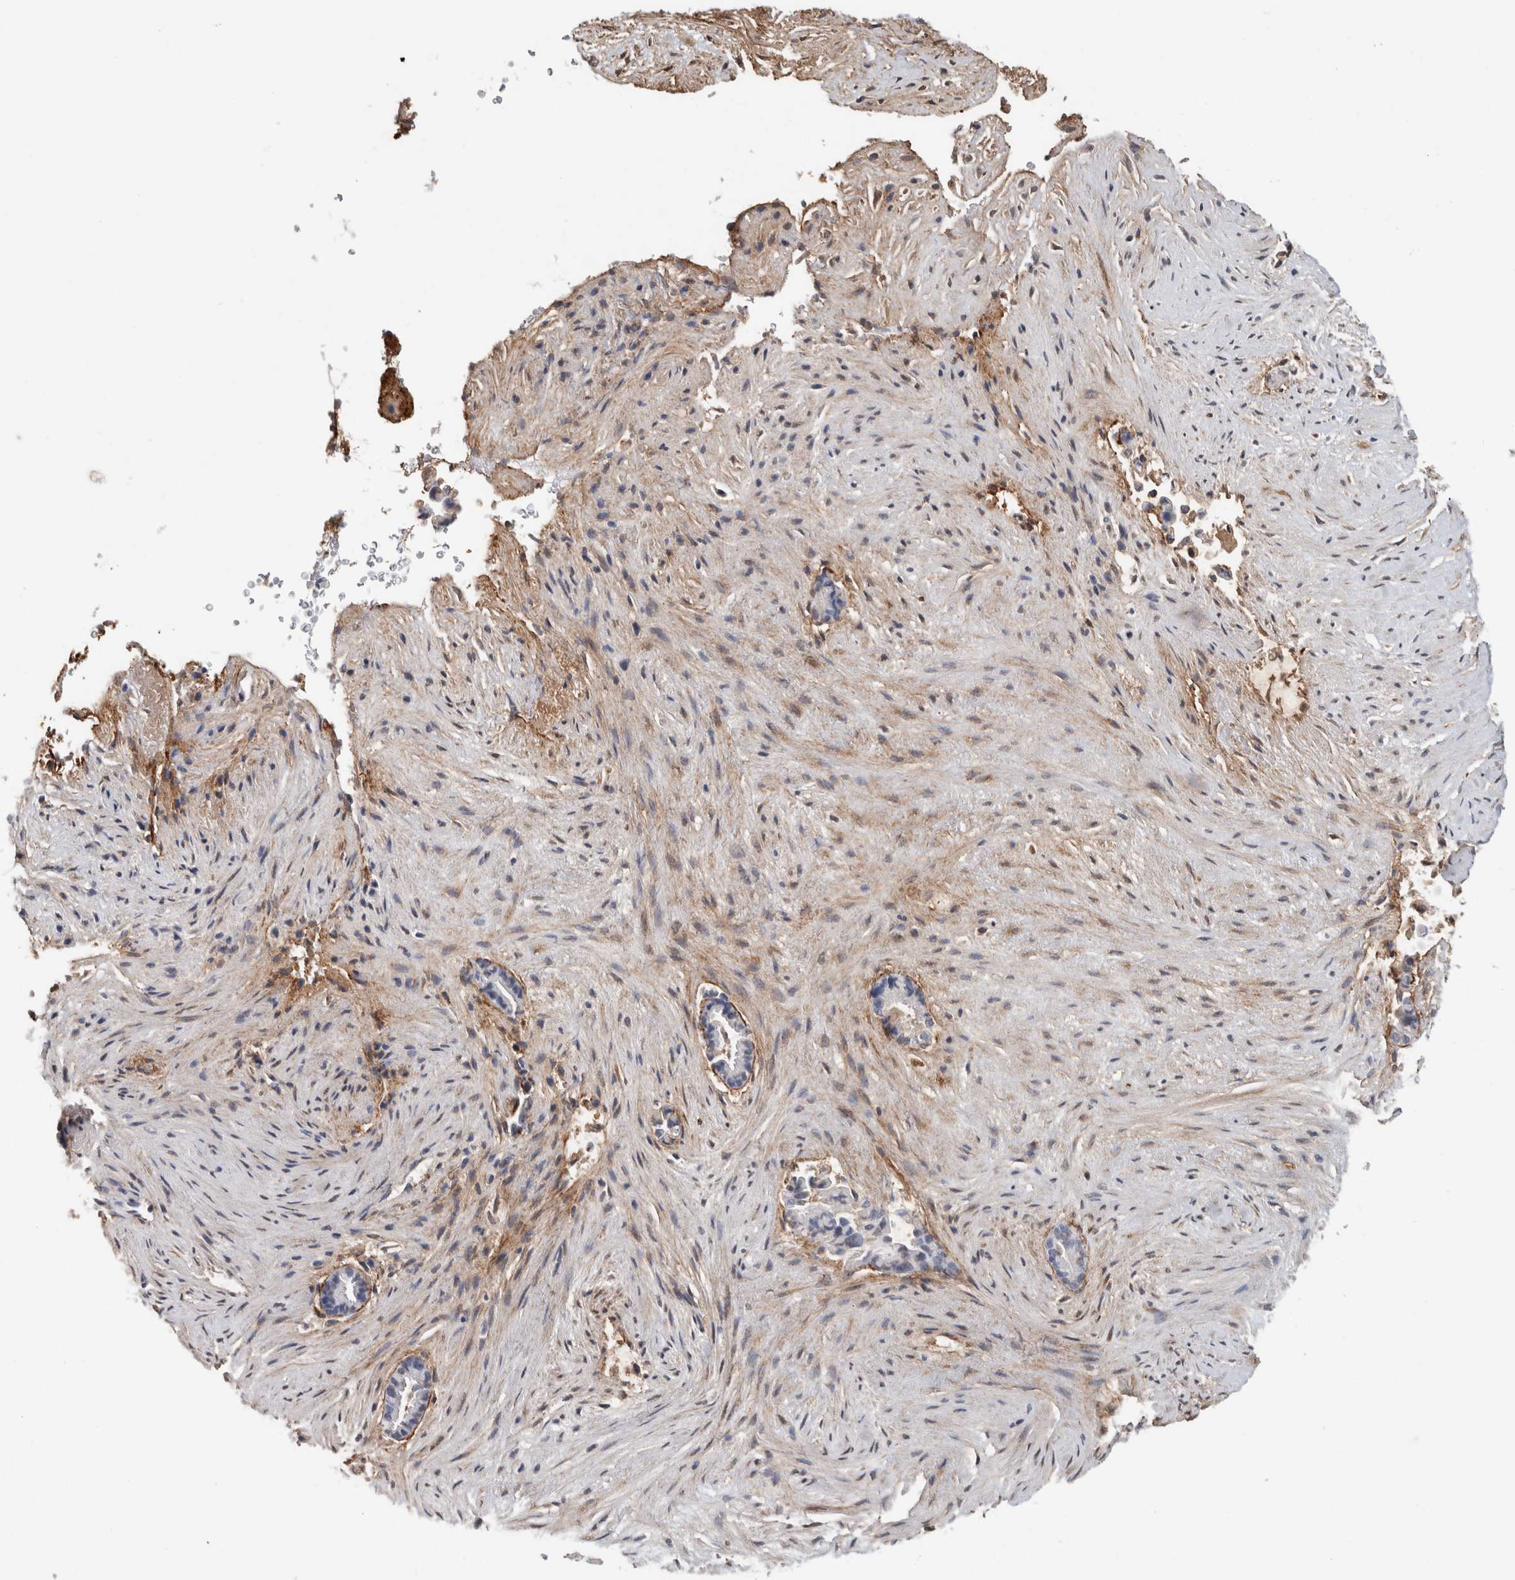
{"staining": {"intensity": "negative", "quantity": "none", "location": "none"}, "tissue": "liver cancer", "cell_type": "Tumor cells", "image_type": "cancer", "snomed": [{"axis": "morphology", "description": "Cholangiocarcinoma"}, {"axis": "topography", "description": "Liver"}], "caption": "DAB (3,3'-diaminobenzidine) immunohistochemical staining of liver cancer (cholangiocarcinoma) shows no significant staining in tumor cells.", "gene": "LTBP1", "patient": {"sex": "female", "age": 55}}